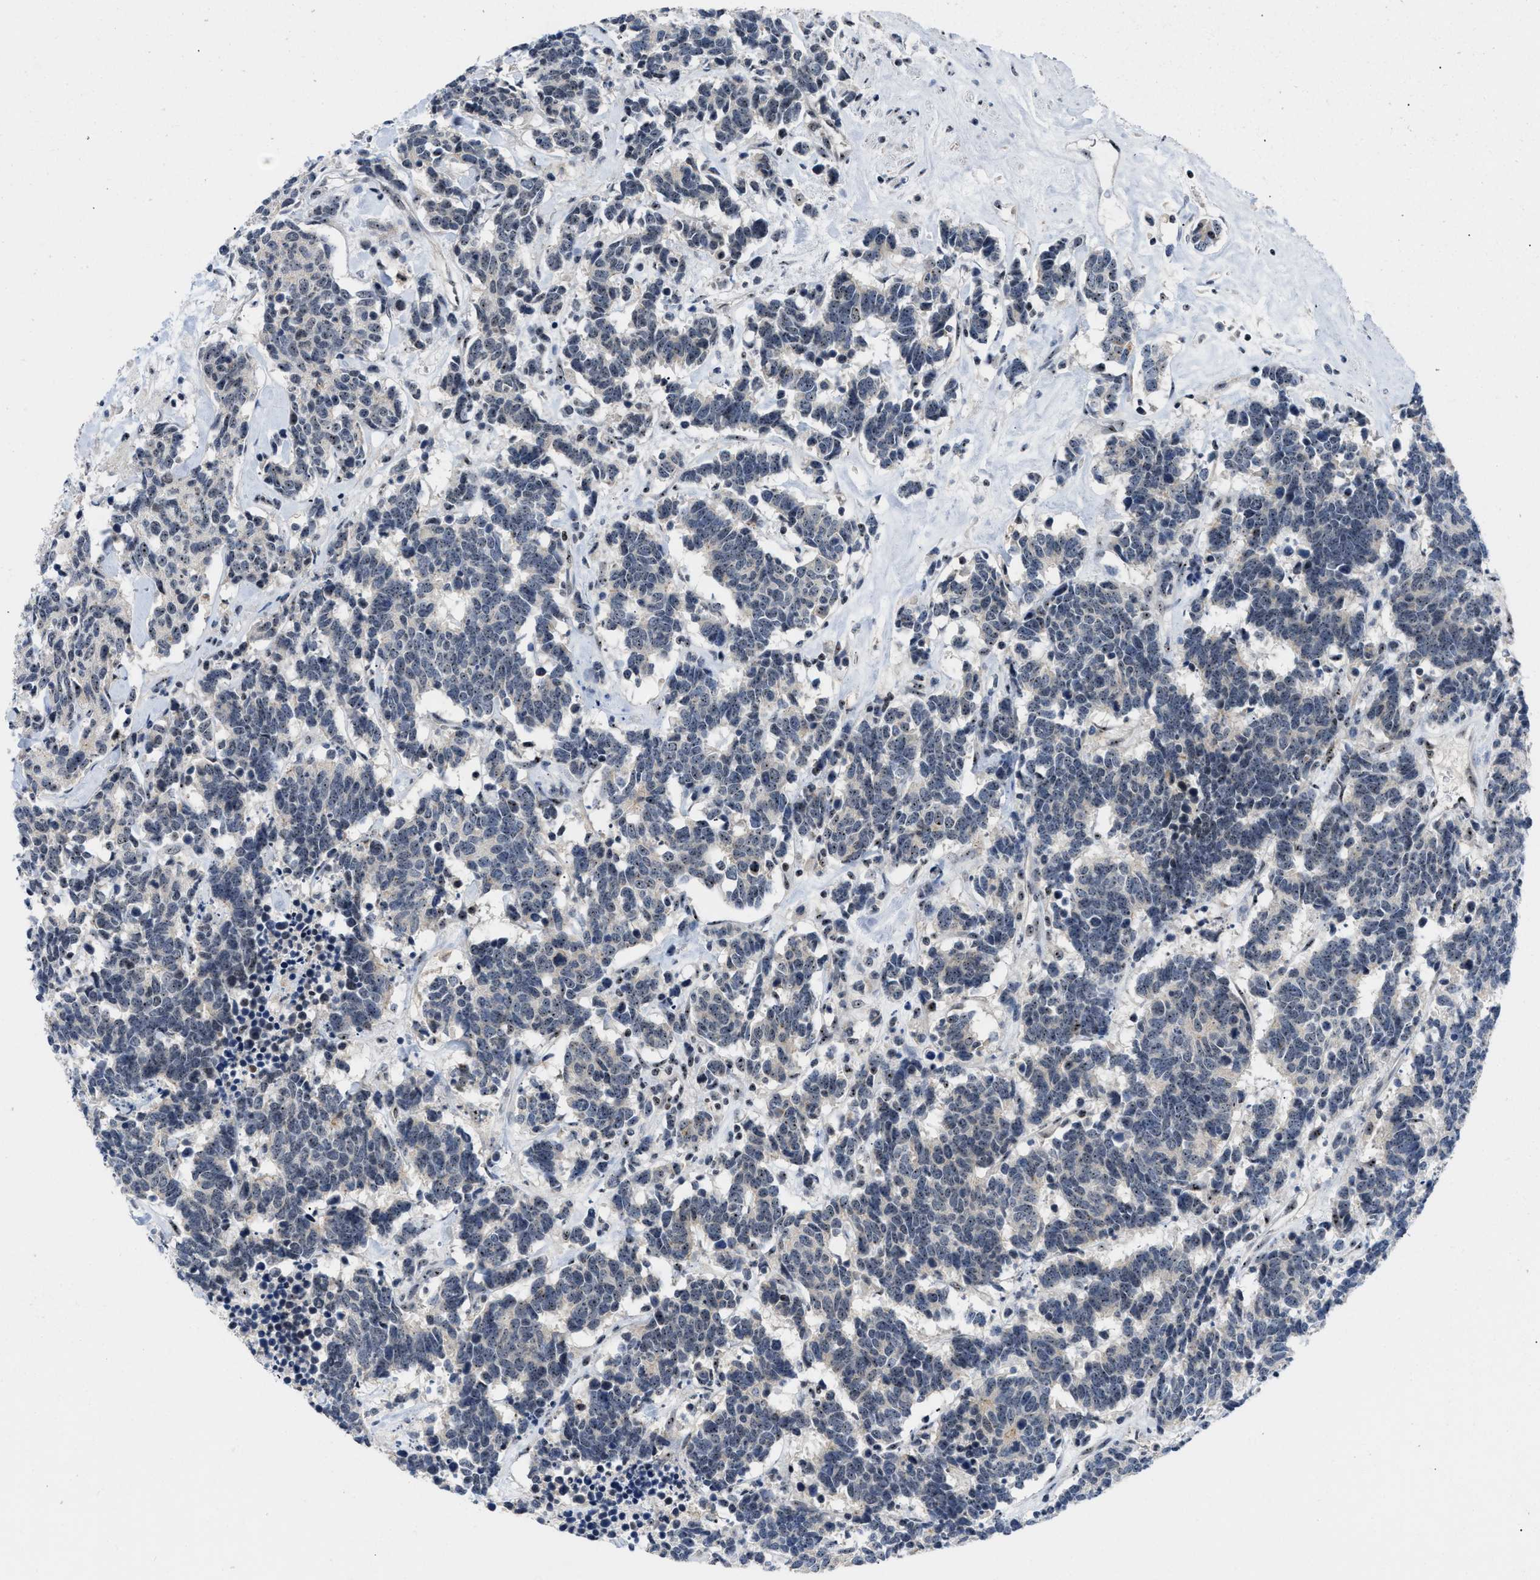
{"staining": {"intensity": "weak", "quantity": "25%-75%", "location": "nuclear"}, "tissue": "carcinoid", "cell_type": "Tumor cells", "image_type": "cancer", "snomed": [{"axis": "morphology", "description": "Carcinoma, NOS"}, {"axis": "morphology", "description": "Carcinoid, malignant, NOS"}, {"axis": "topography", "description": "Urinary bladder"}], "caption": "Immunohistochemical staining of human carcinoid exhibits weak nuclear protein positivity in approximately 25%-75% of tumor cells. The protein is shown in brown color, while the nuclei are stained blue.", "gene": "NOP58", "patient": {"sex": "male", "age": 57}}